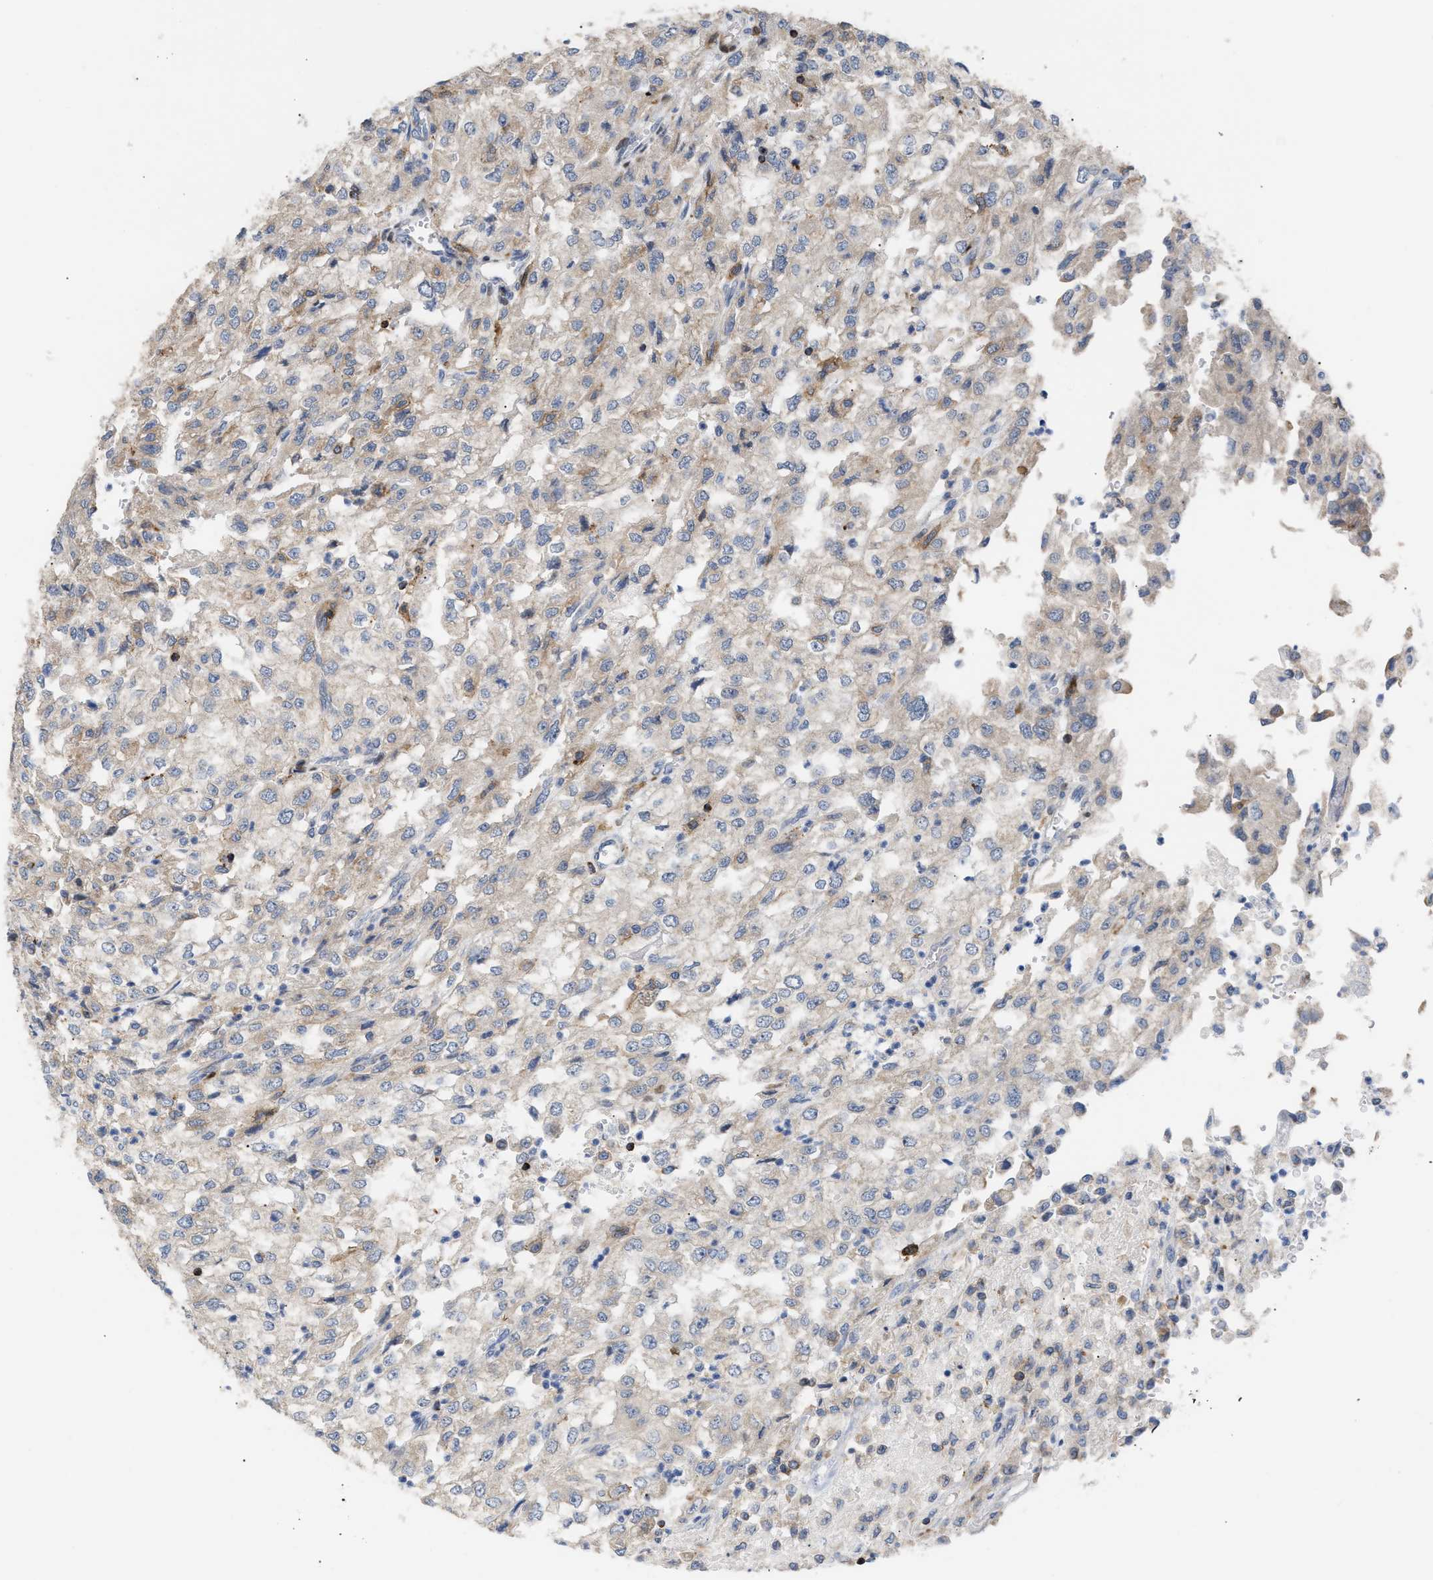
{"staining": {"intensity": "weak", "quantity": "<25%", "location": "cytoplasmic/membranous"}, "tissue": "renal cancer", "cell_type": "Tumor cells", "image_type": "cancer", "snomed": [{"axis": "morphology", "description": "Adenocarcinoma, NOS"}, {"axis": "topography", "description": "Kidney"}], "caption": "There is no significant staining in tumor cells of renal adenocarcinoma.", "gene": "ATP9A", "patient": {"sex": "female", "age": 54}}